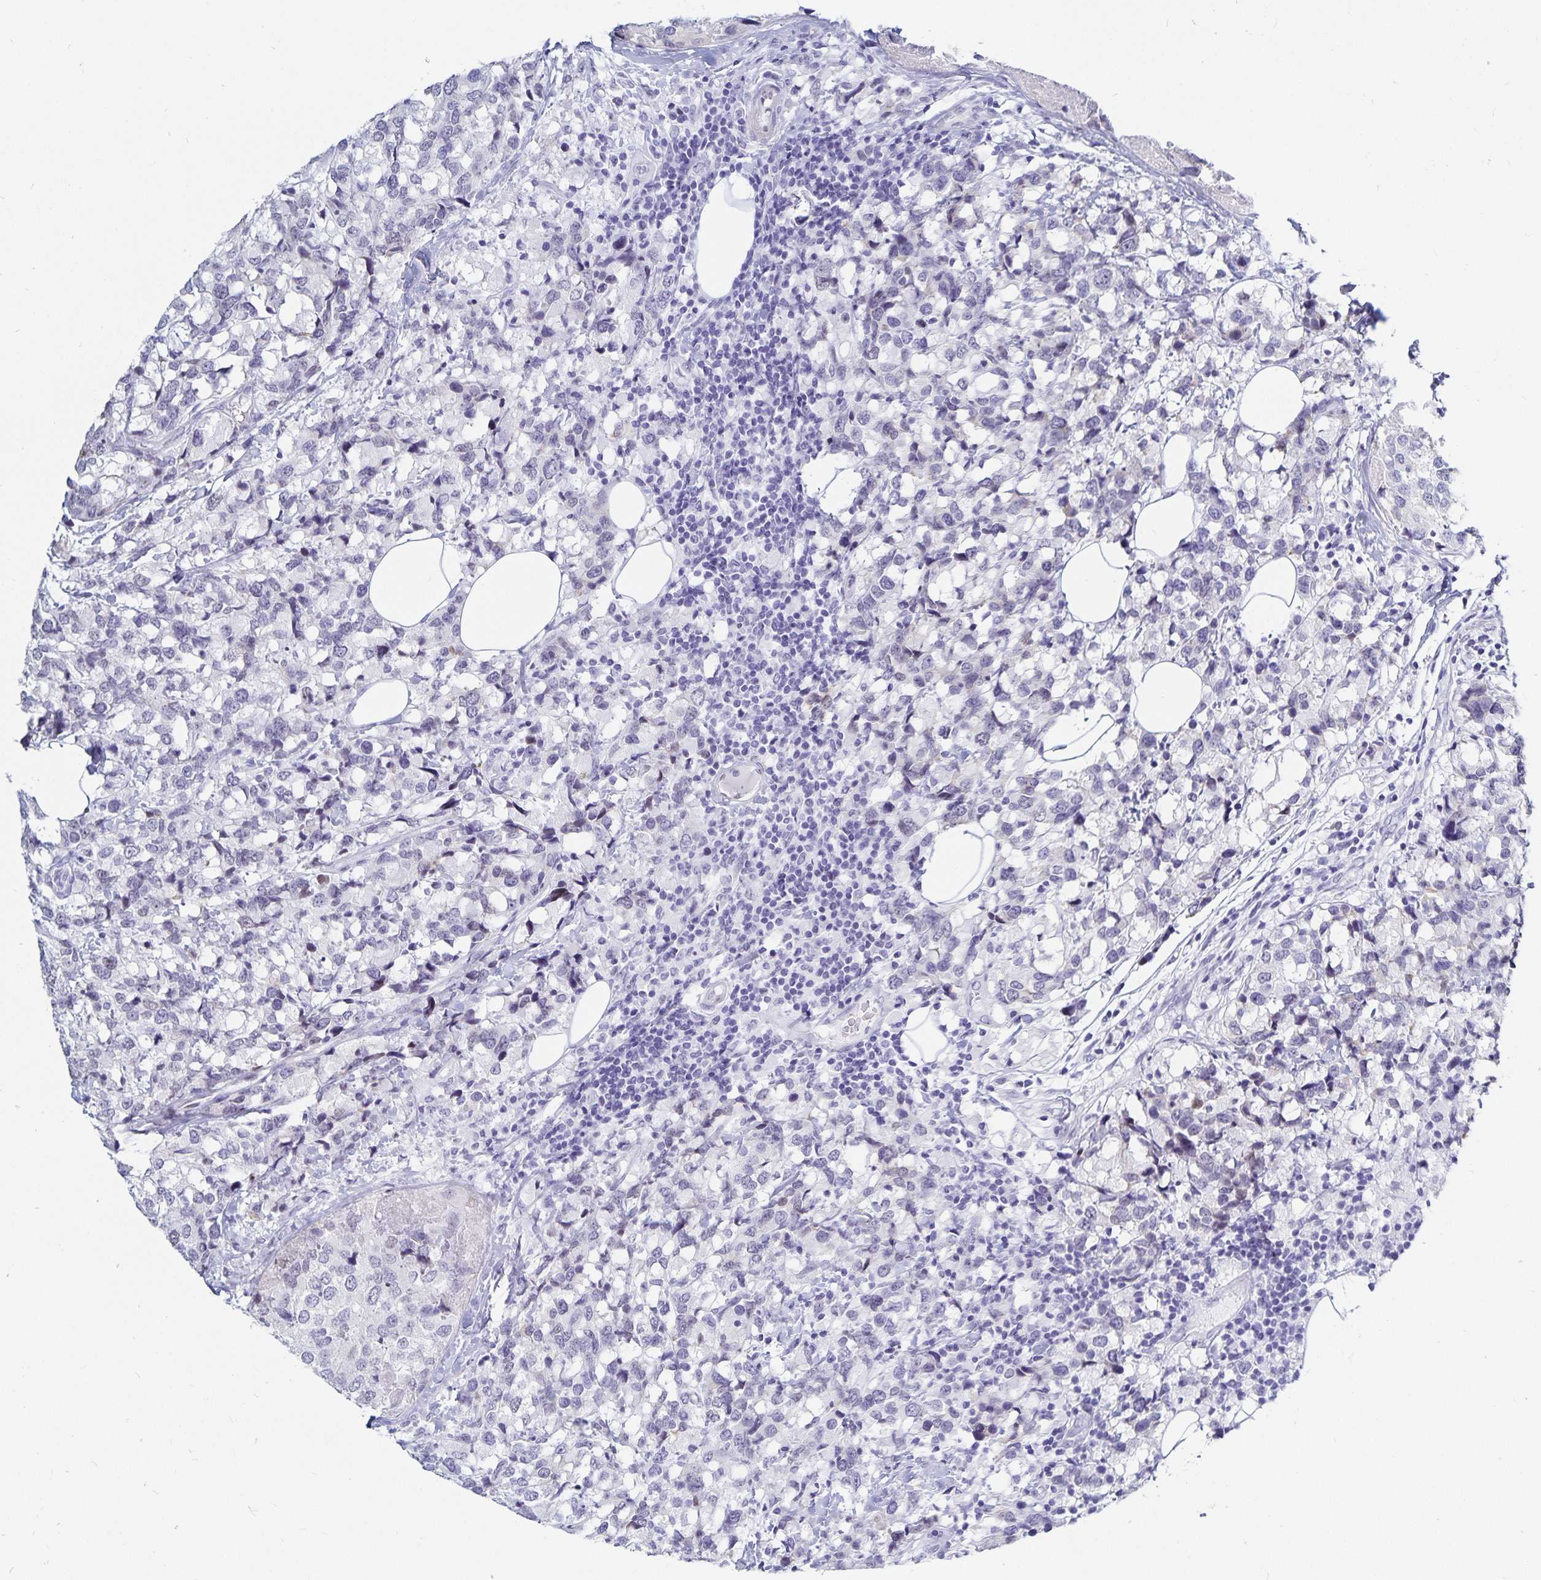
{"staining": {"intensity": "negative", "quantity": "none", "location": "none"}, "tissue": "breast cancer", "cell_type": "Tumor cells", "image_type": "cancer", "snomed": [{"axis": "morphology", "description": "Lobular carcinoma"}, {"axis": "topography", "description": "Breast"}], "caption": "High power microscopy photomicrograph of an immunohistochemistry histopathology image of breast cancer, revealing no significant positivity in tumor cells.", "gene": "HMGB3", "patient": {"sex": "female", "age": 59}}